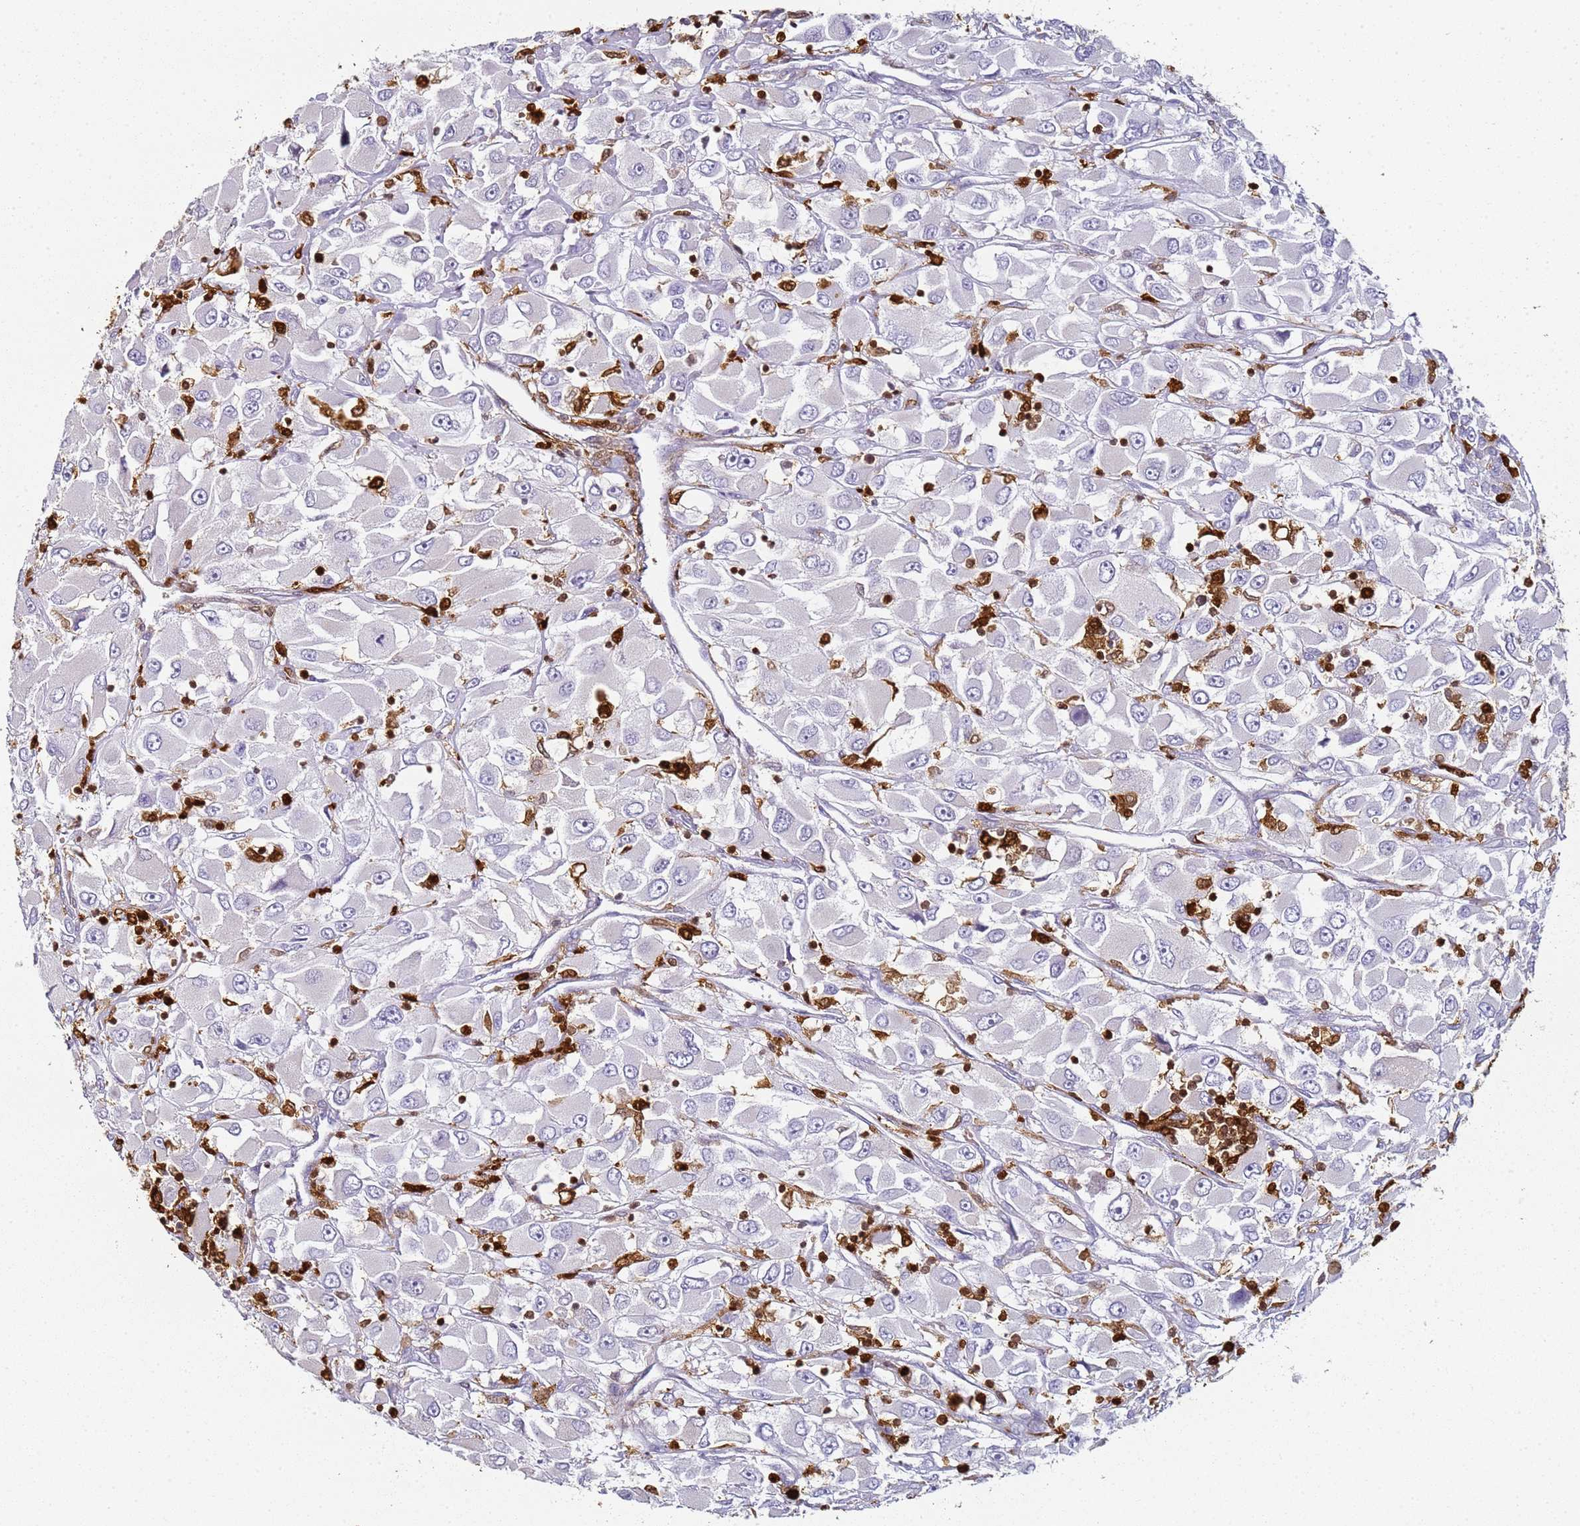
{"staining": {"intensity": "negative", "quantity": "none", "location": "none"}, "tissue": "renal cancer", "cell_type": "Tumor cells", "image_type": "cancer", "snomed": [{"axis": "morphology", "description": "Adenocarcinoma, NOS"}, {"axis": "topography", "description": "Kidney"}], "caption": "DAB immunohistochemical staining of human adenocarcinoma (renal) shows no significant expression in tumor cells.", "gene": "S100A4", "patient": {"sex": "female", "age": 52}}